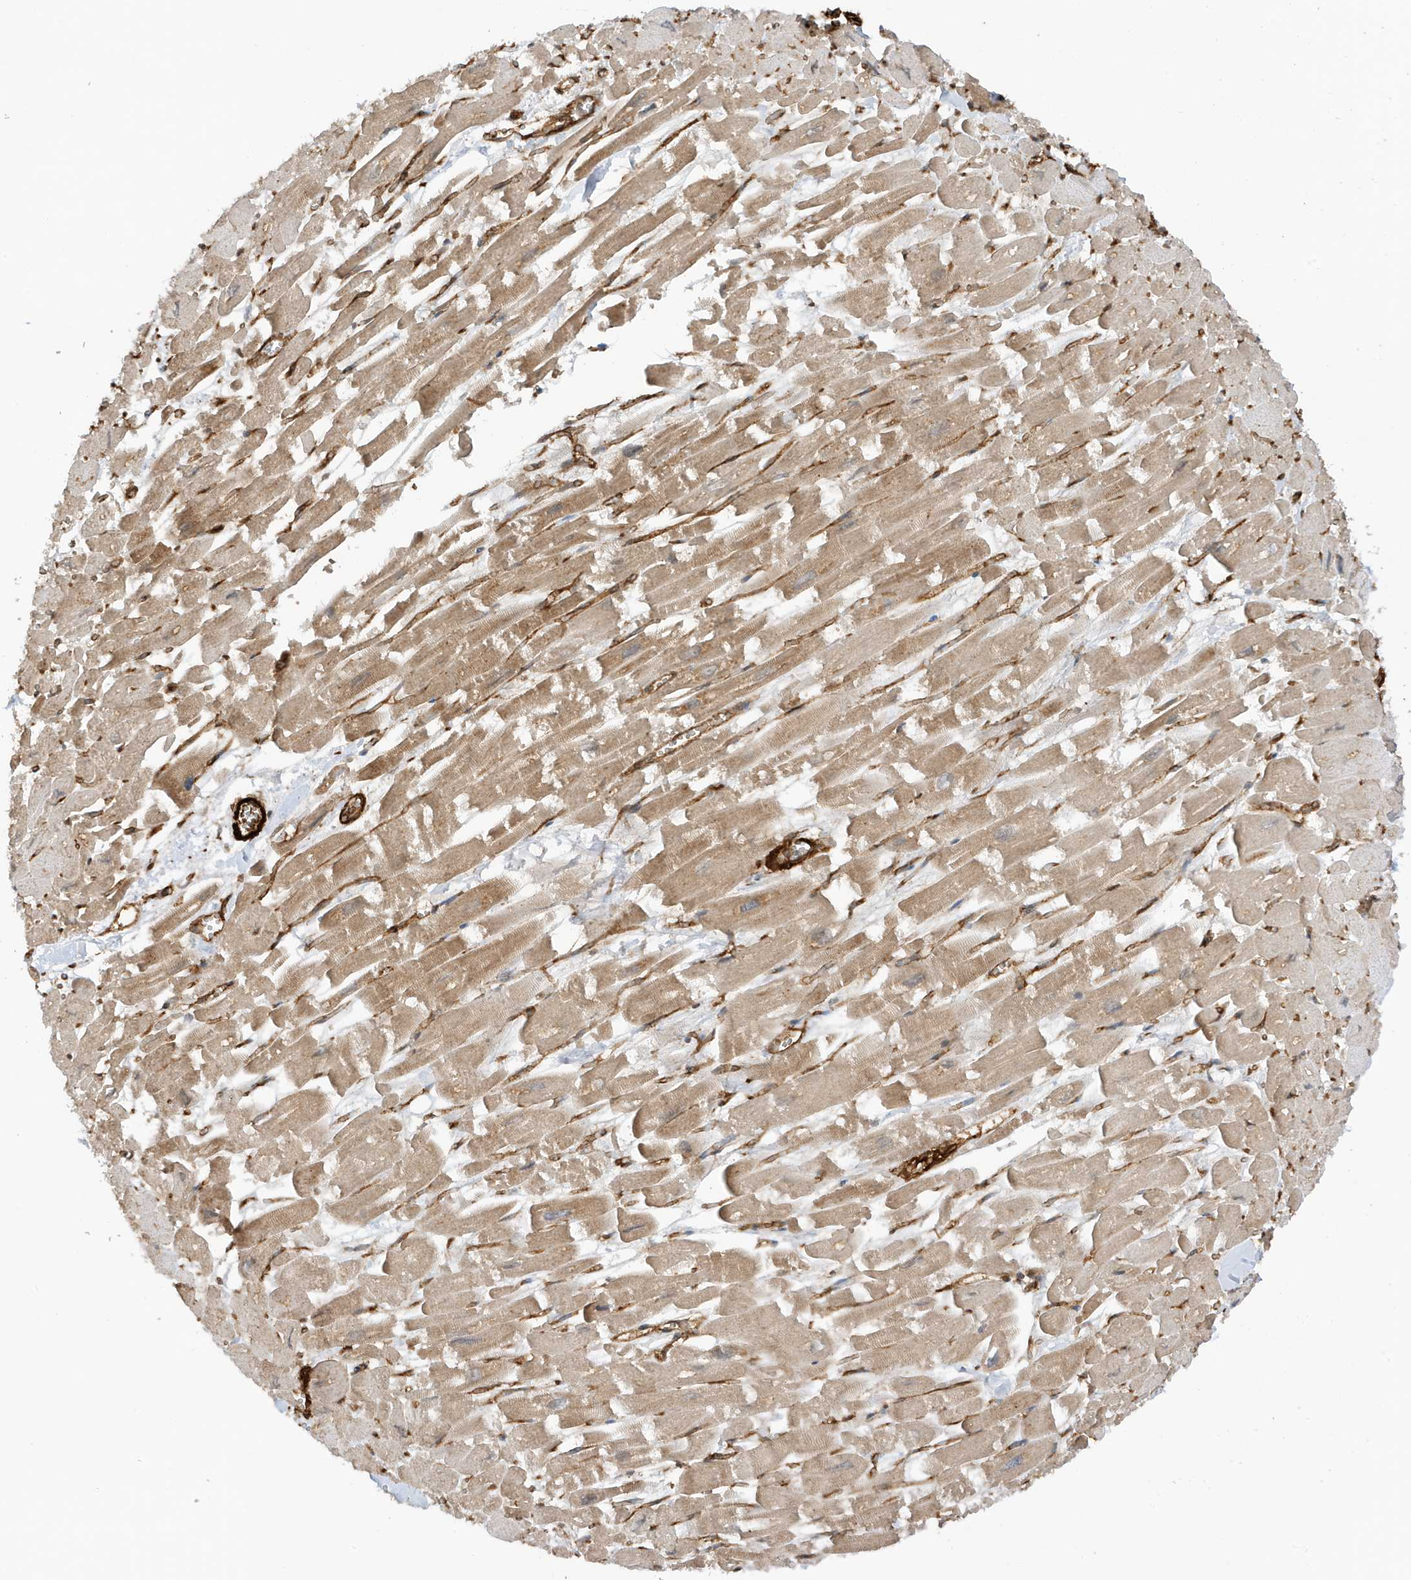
{"staining": {"intensity": "moderate", "quantity": ">75%", "location": "cytoplasmic/membranous"}, "tissue": "heart muscle", "cell_type": "Cardiomyocytes", "image_type": "normal", "snomed": [{"axis": "morphology", "description": "Normal tissue, NOS"}, {"axis": "topography", "description": "Heart"}], "caption": "This is a micrograph of immunohistochemistry (IHC) staining of normal heart muscle, which shows moderate positivity in the cytoplasmic/membranous of cardiomyocytes.", "gene": "CDC42EP3", "patient": {"sex": "male", "age": 54}}